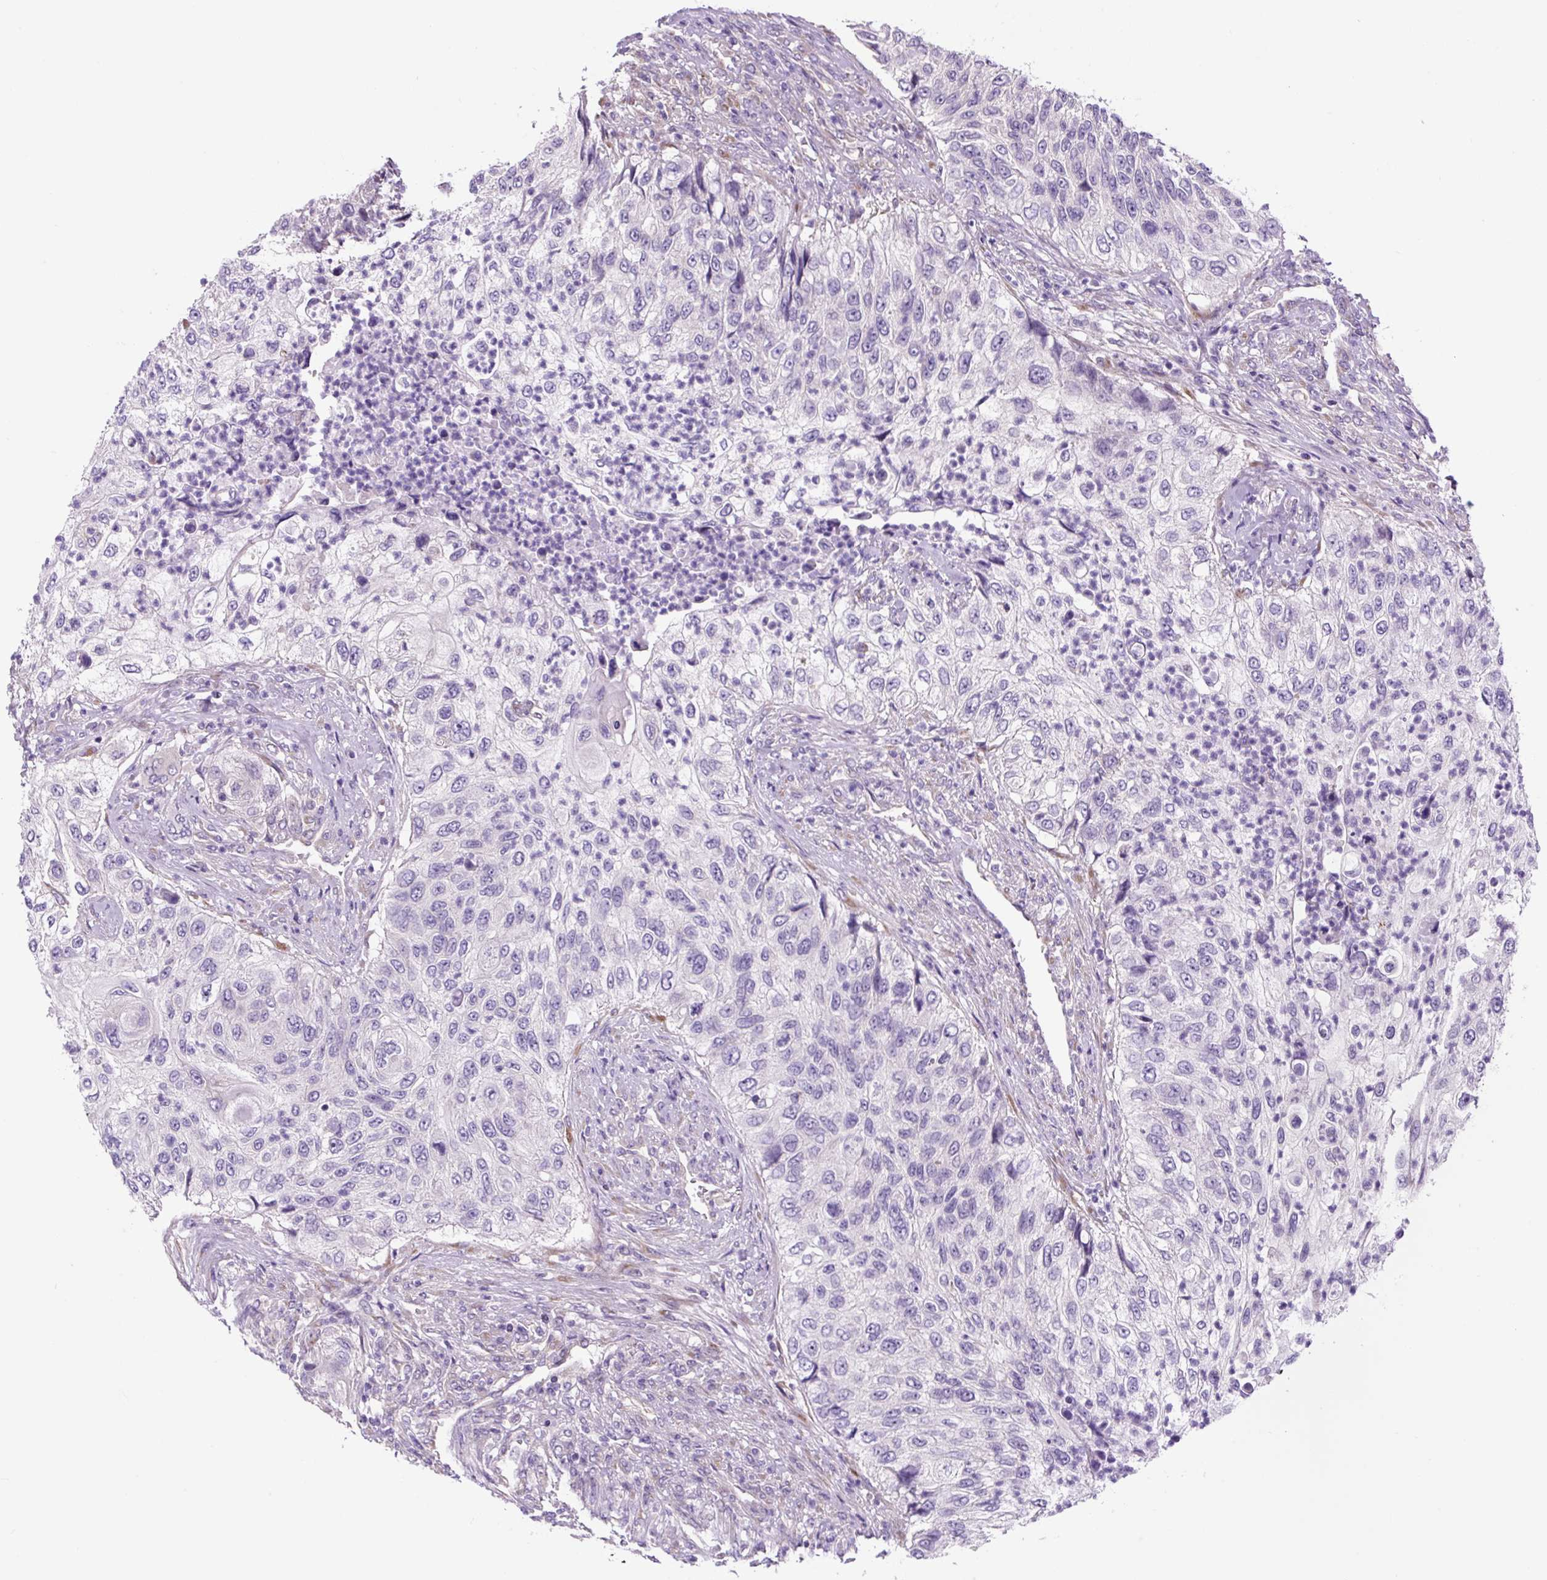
{"staining": {"intensity": "negative", "quantity": "none", "location": "none"}, "tissue": "urothelial cancer", "cell_type": "Tumor cells", "image_type": "cancer", "snomed": [{"axis": "morphology", "description": "Urothelial carcinoma, High grade"}, {"axis": "topography", "description": "Urinary bladder"}], "caption": "Immunohistochemical staining of urothelial cancer shows no significant staining in tumor cells.", "gene": "GORASP1", "patient": {"sex": "female", "age": 60}}